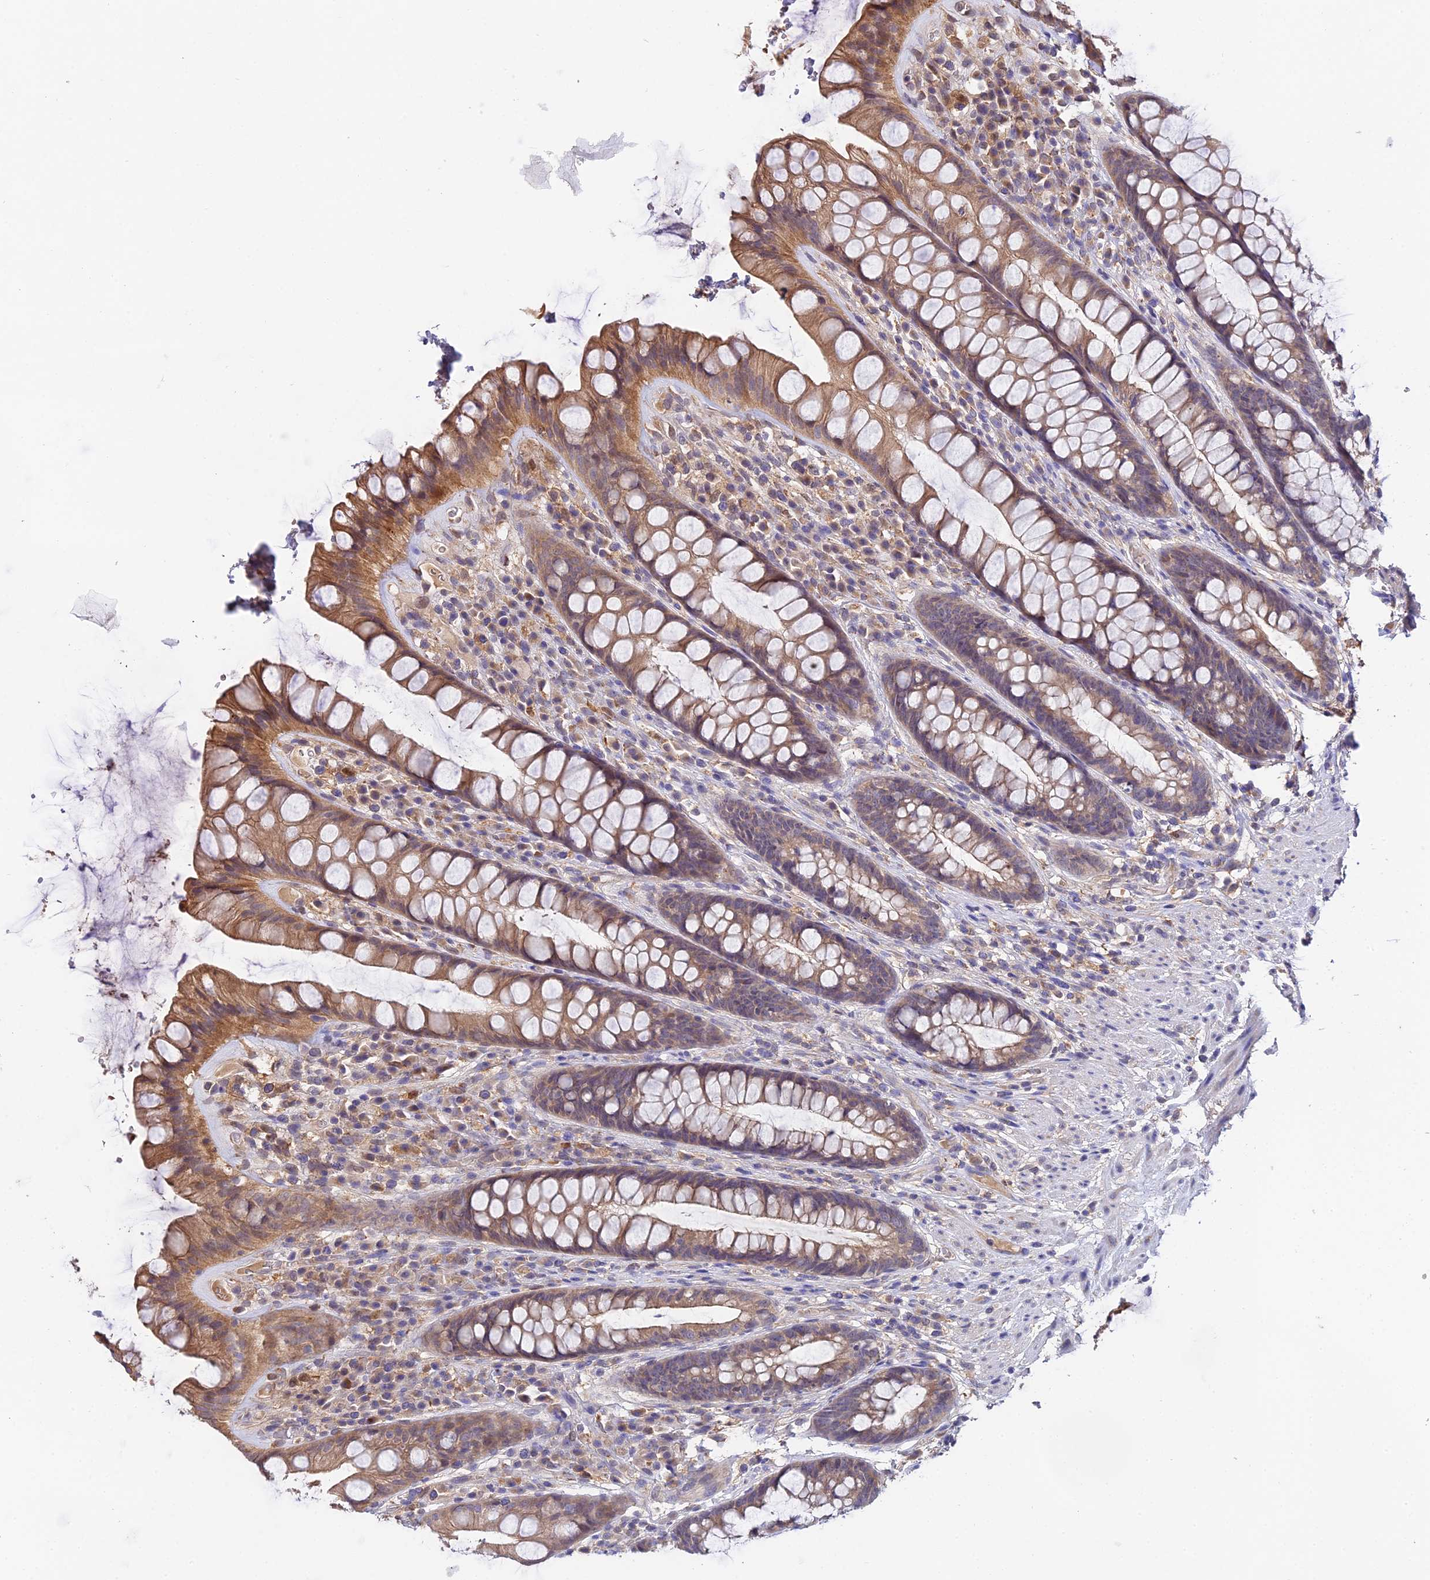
{"staining": {"intensity": "moderate", "quantity": ">75%", "location": "cytoplasmic/membranous"}, "tissue": "rectum", "cell_type": "Glandular cells", "image_type": "normal", "snomed": [{"axis": "morphology", "description": "Normal tissue, NOS"}, {"axis": "topography", "description": "Rectum"}], "caption": "Rectum stained with IHC reveals moderate cytoplasmic/membranous staining in about >75% of glandular cells. (IHC, brightfield microscopy, high magnification).", "gene": "ZBED8", "patient": {"sex": "male", "age": 74}}